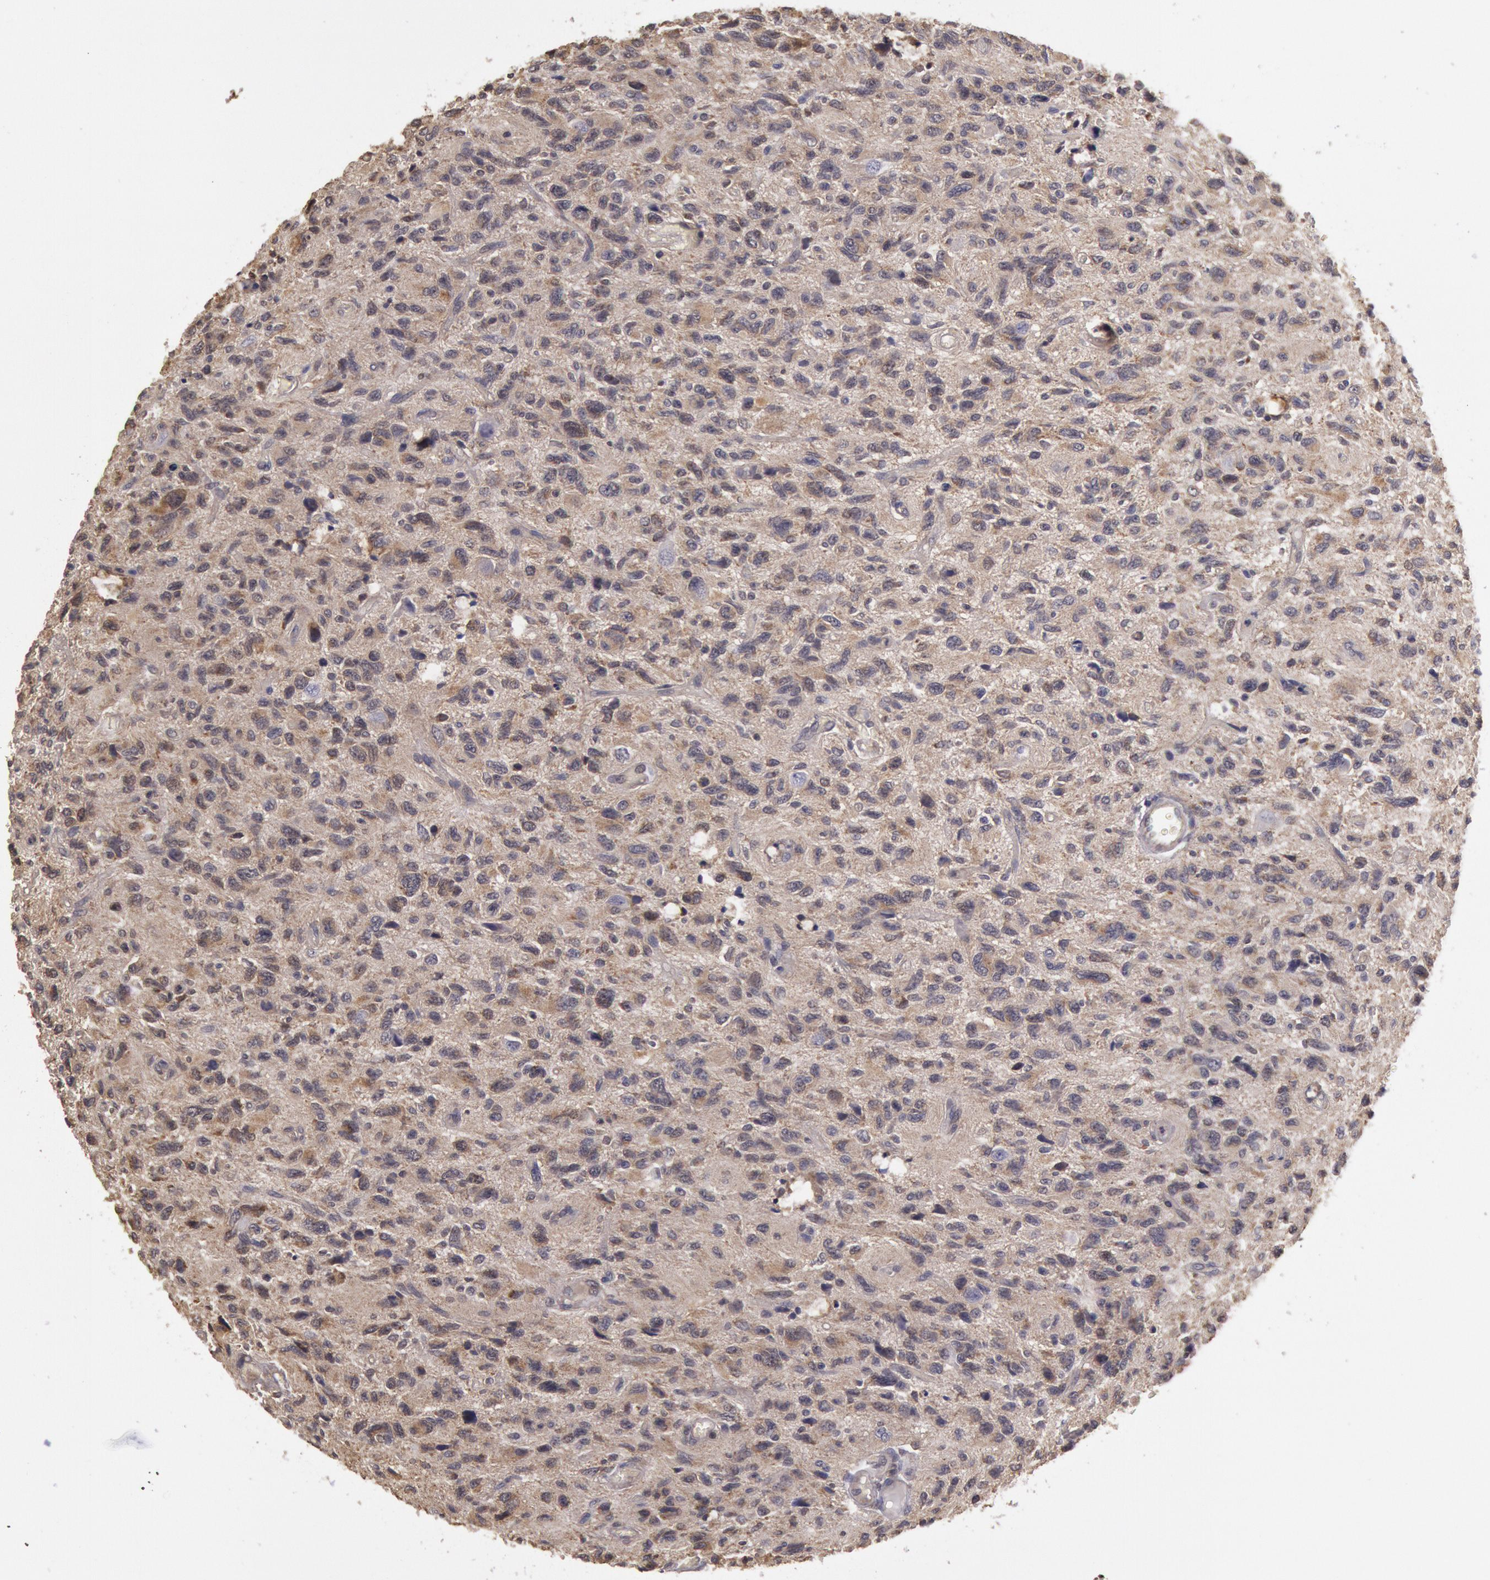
{"staining": {"intensity": "weak", "quantity": ">75%", "location": "cytoplasmic/membranous"}, "tissue": "glioma", "cell_type": "Tumor cells", "image_type": "cancer", "snomed": [{"axis": "morphology", "description": "Glioma, malignant, High grade"}, {"axis": "topography", "description": "Brain"}], "caption": "This micrograph reveals immunohistochemistry staining of high-grade glioma (malignant), with low weak cytoplasmic/membranous staining in about >75% of tumor cells.", "gene": "MPST", "patient": {"sex": "female", "age": 60}}